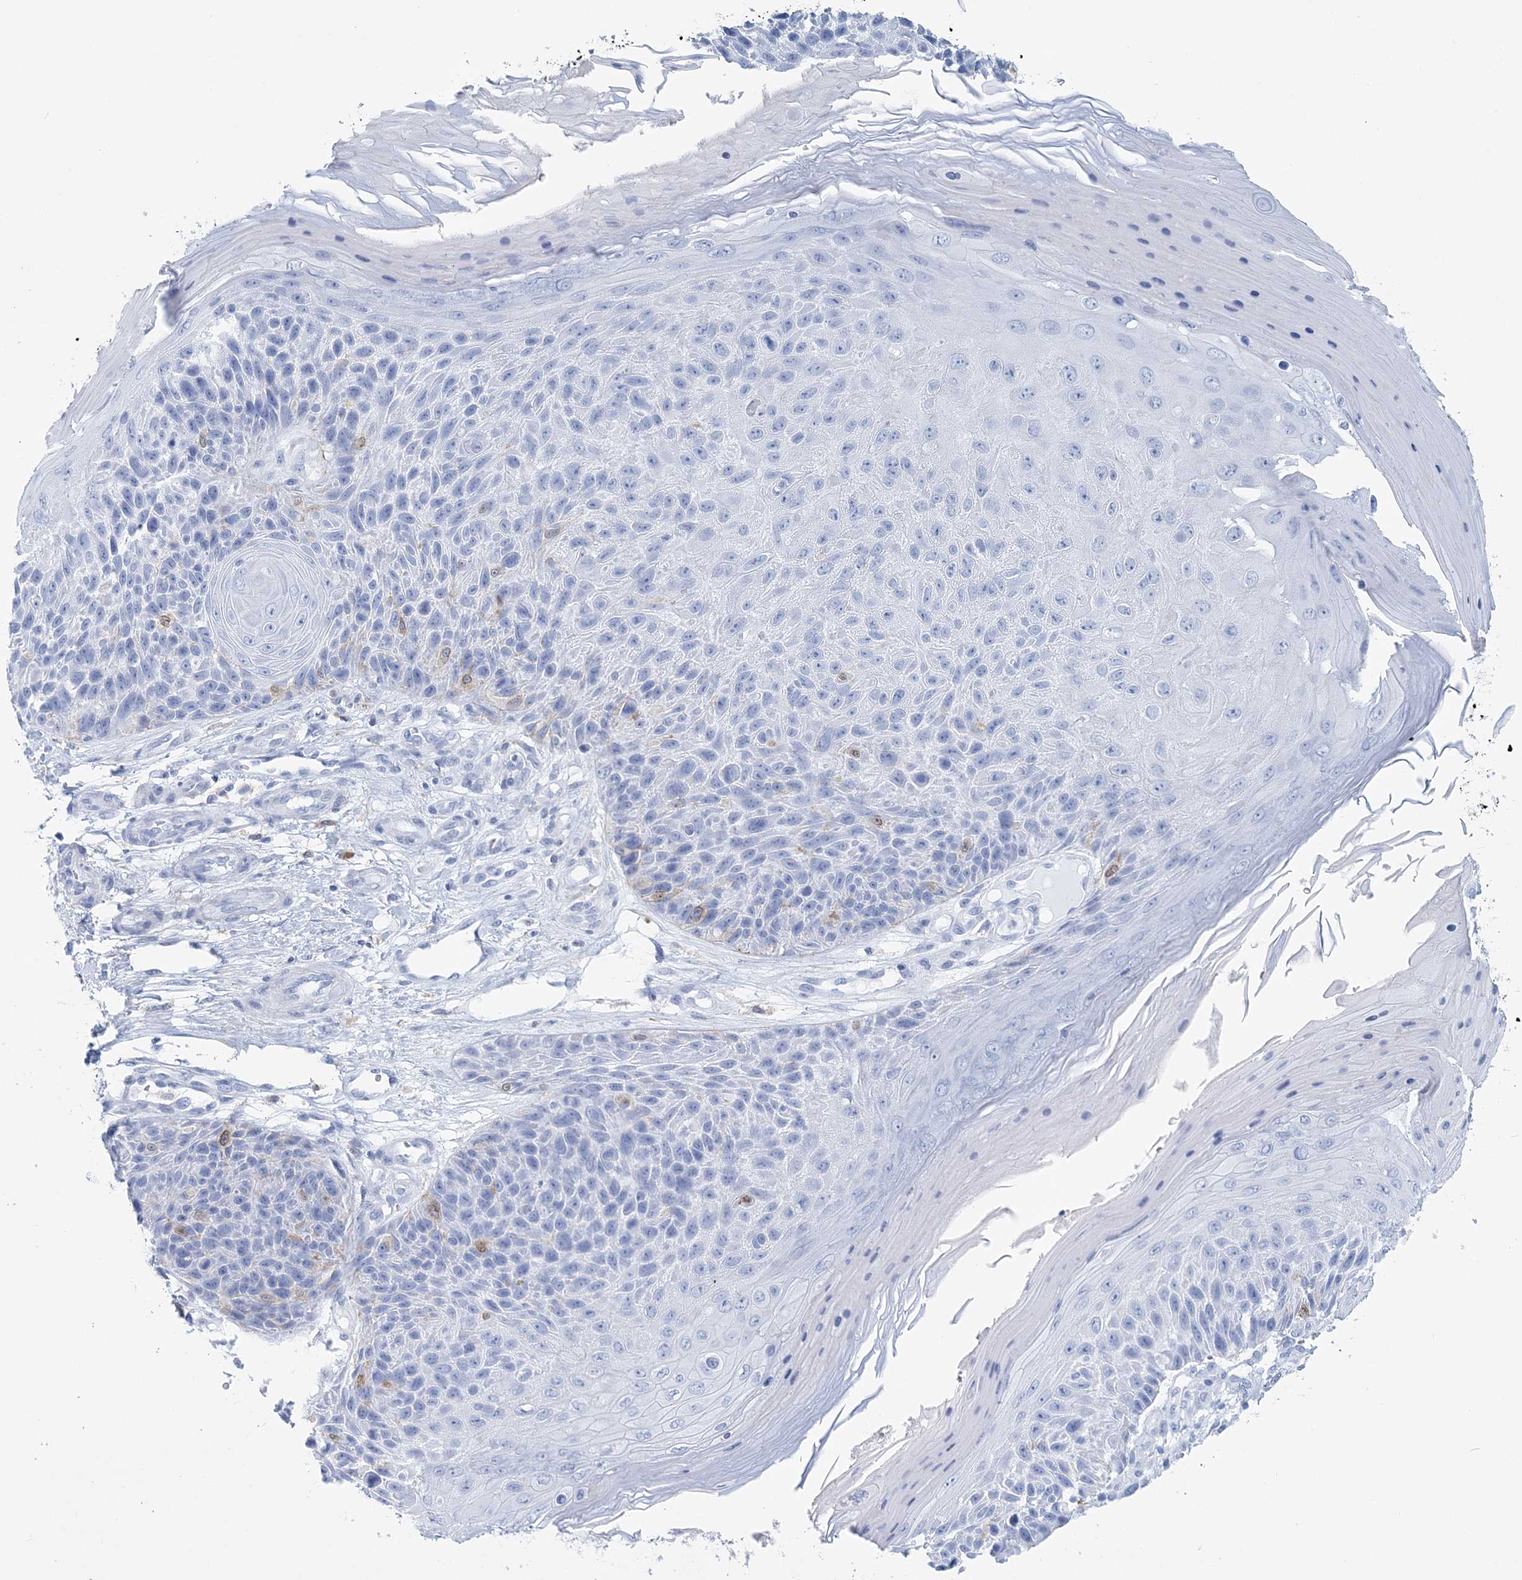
{"staining": {"intensity": "negative", "quantity": "none", "location": "none"}, "tissue": "skin cancer", "cell_type": "Tumor cells", "image_type": "cancer", "snomed": [{"axis": "morphology", "description": "Squamous cell carcinoma, NOS"}, {"axis": "topography", "description": "Skin"}], "caption": "IHC micrograph of neoplastic tissue: skin squamous cell carcinoma stained with DAB exhibits no significant protein staining in tumor cells.", "gene": "NKX6-1", "patient": {"sex": "female", "age": 88}}